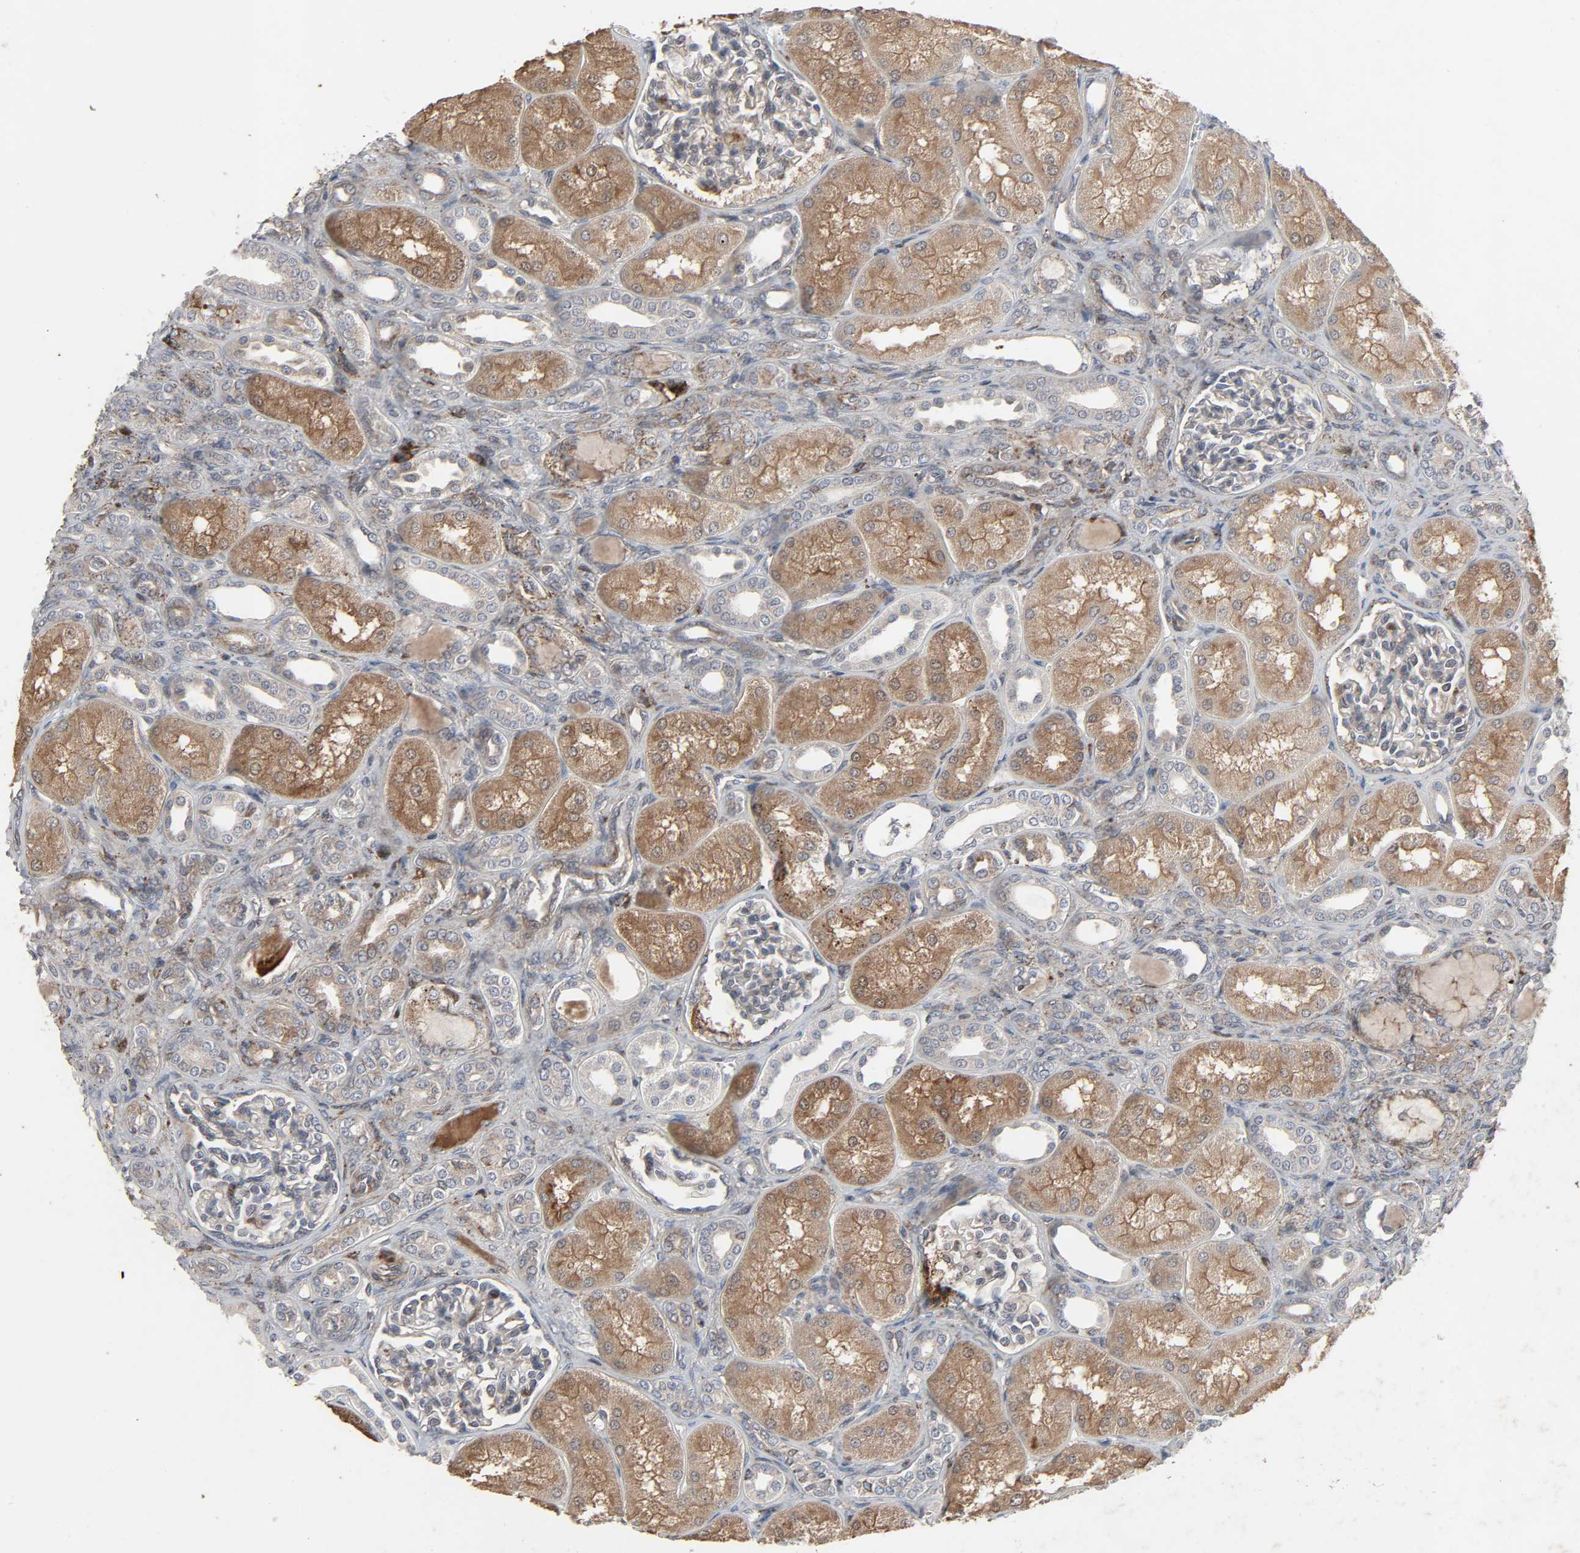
{"staining": {"intensity": "moderate", "quantity": "<25%", "location": "cytoplasmic/membranous"}, "tissue": "kidney", "cell_type": "Cells in glomeruli", "image_type": "normal", "snomed": [{"axis": "morphology", "description": "Normal tissue, NOS"}, {"axis": "topography", "description": "Kidney"}], "caption": "The micrograph exhibits staining of normal kidney, revealing moderate cytoplasmic/membranous protein staining (brown color) within cells in glomeruli.", "gene": "ADCY4", "patient": {"sex": "male", "age": 7}}